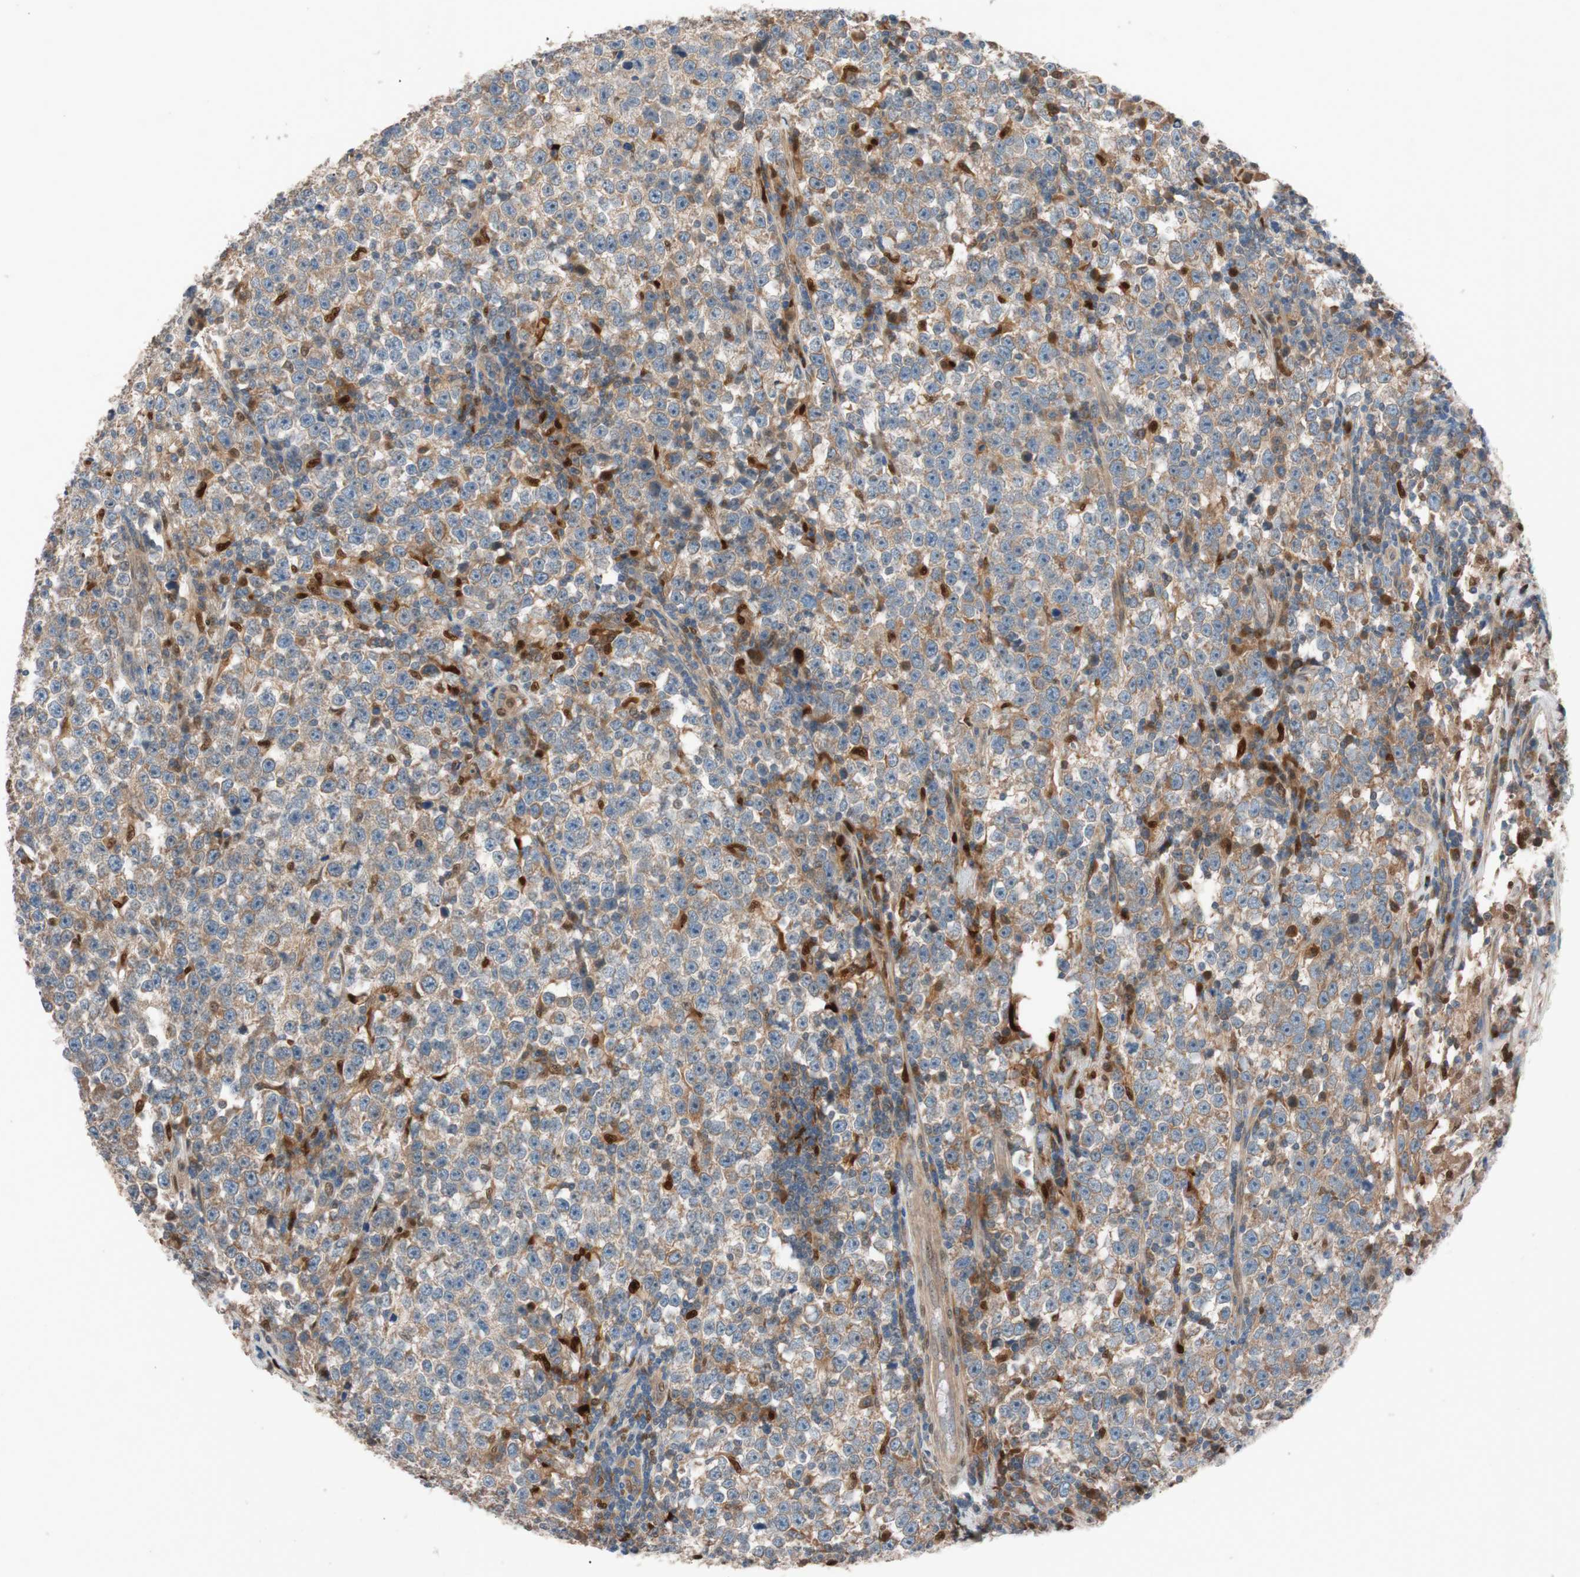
{"staining": {"intensity": "moderate", "quantity": ">75%", "location": "cytoplasmic/membranous"}, "tissue": "testis cancer", "cell_type": "Tumor cells", "image_type": "cancer", "snomed": [{"axis": "morphology", "description": "Seminoma, NOS"}, {"axis": "topography", "description": "Testis"}], "caption": "There is medium levels of moderate cytoplasmic/membranous positivity in tumor cells of testis seminoma, as demonstrated by immunohistochemical staining (brown color).", "gene": "FAAH", "patient": {"sex": "male", "age": 43}}